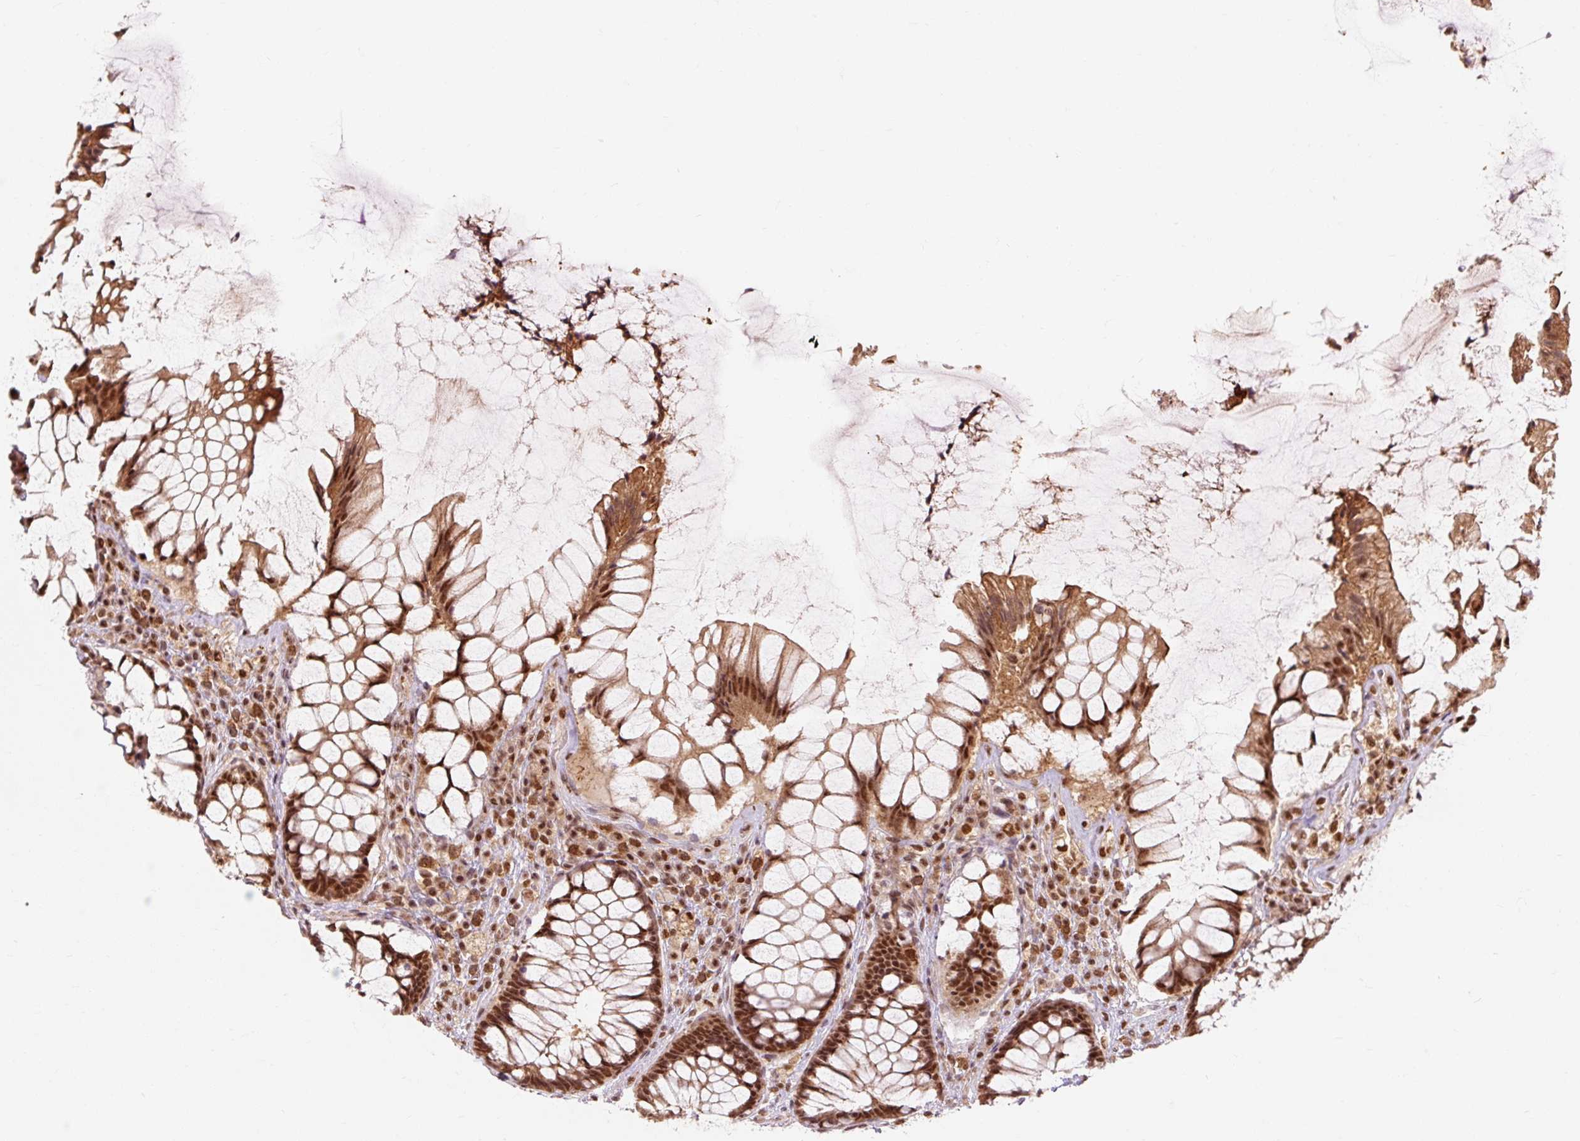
{"staining": {"intensity": "strong", "quantity": ">75%", "location": "cytoplasmic/membranous,nuclear"}, "tissue": "rectum", "cell_type": "Glandular cells", "image_type": "normal", "snomed": [{"axis": "morphology", "description": "Normal tissue, NOS"}, {"axis": "topography", "description": "Rectum"}], "caption": "Protein staining of unremarkable rectum reveals strong cytoplasmic/membranous,nuclear expression in approximately >75% of glandular cells.", "gene": "CSTF1", "patient": {"sex": "female", "age": 58}}